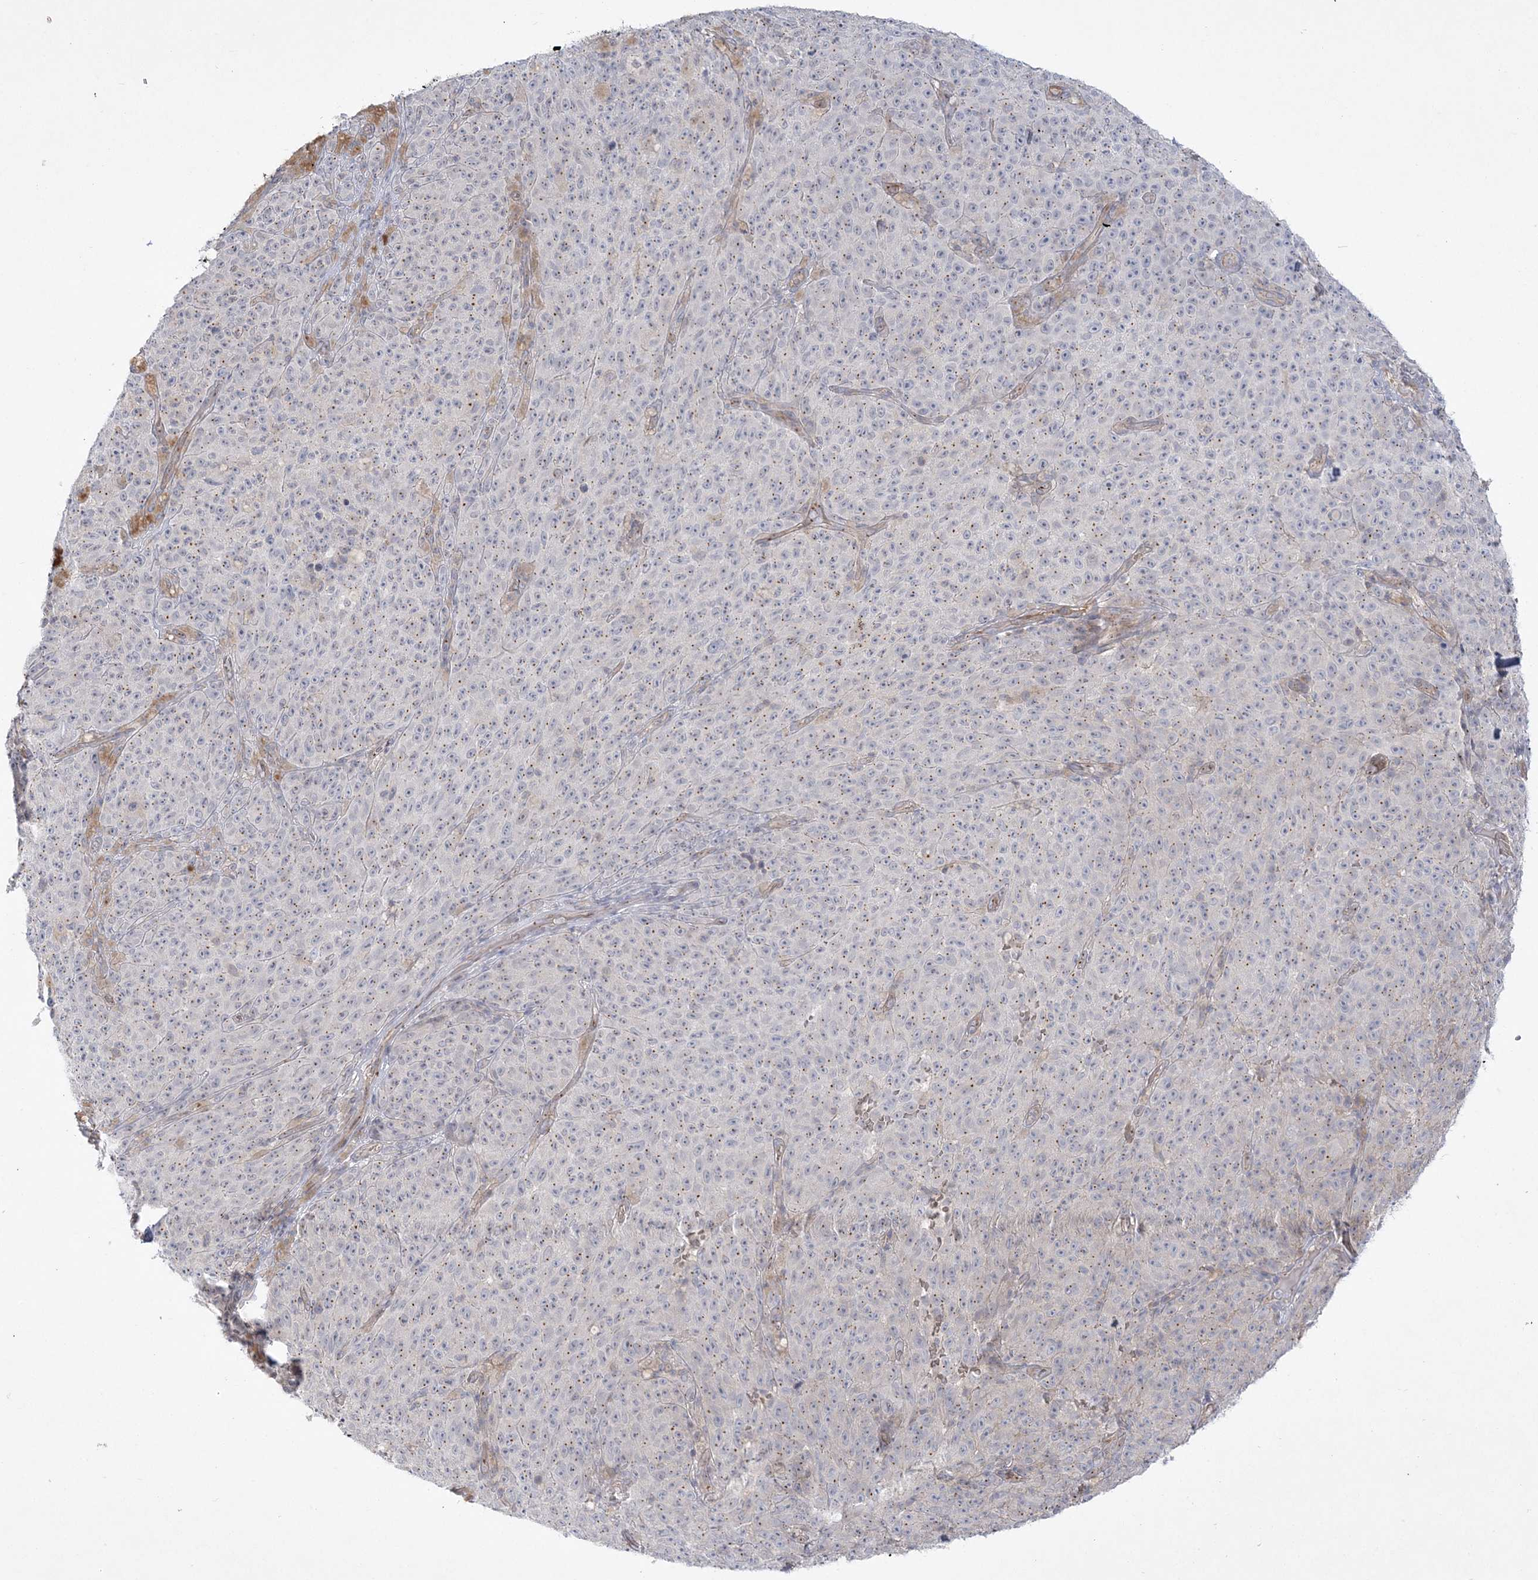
{"staining": {"intensity": "moderate", "quantity": "25%-75%", "location": "cytoplasmic/membranous"}, "tissue": "melanoma", "cell_type": "Tumor cells", "image_type": "cancer", "snomed": [{"axis": "morphology", "description": "Malignant melanoma, NOS"}, {"axis": "topography", "description": "Skin"}], "caption": "A micrograph of human malignant melanoma stained for a protein demonstrates moderate cytoplasmic/membranous brown staining in tumor cells.", "gene": "ADAMTS12", "patient": {"sex": "female", "age": 82}}